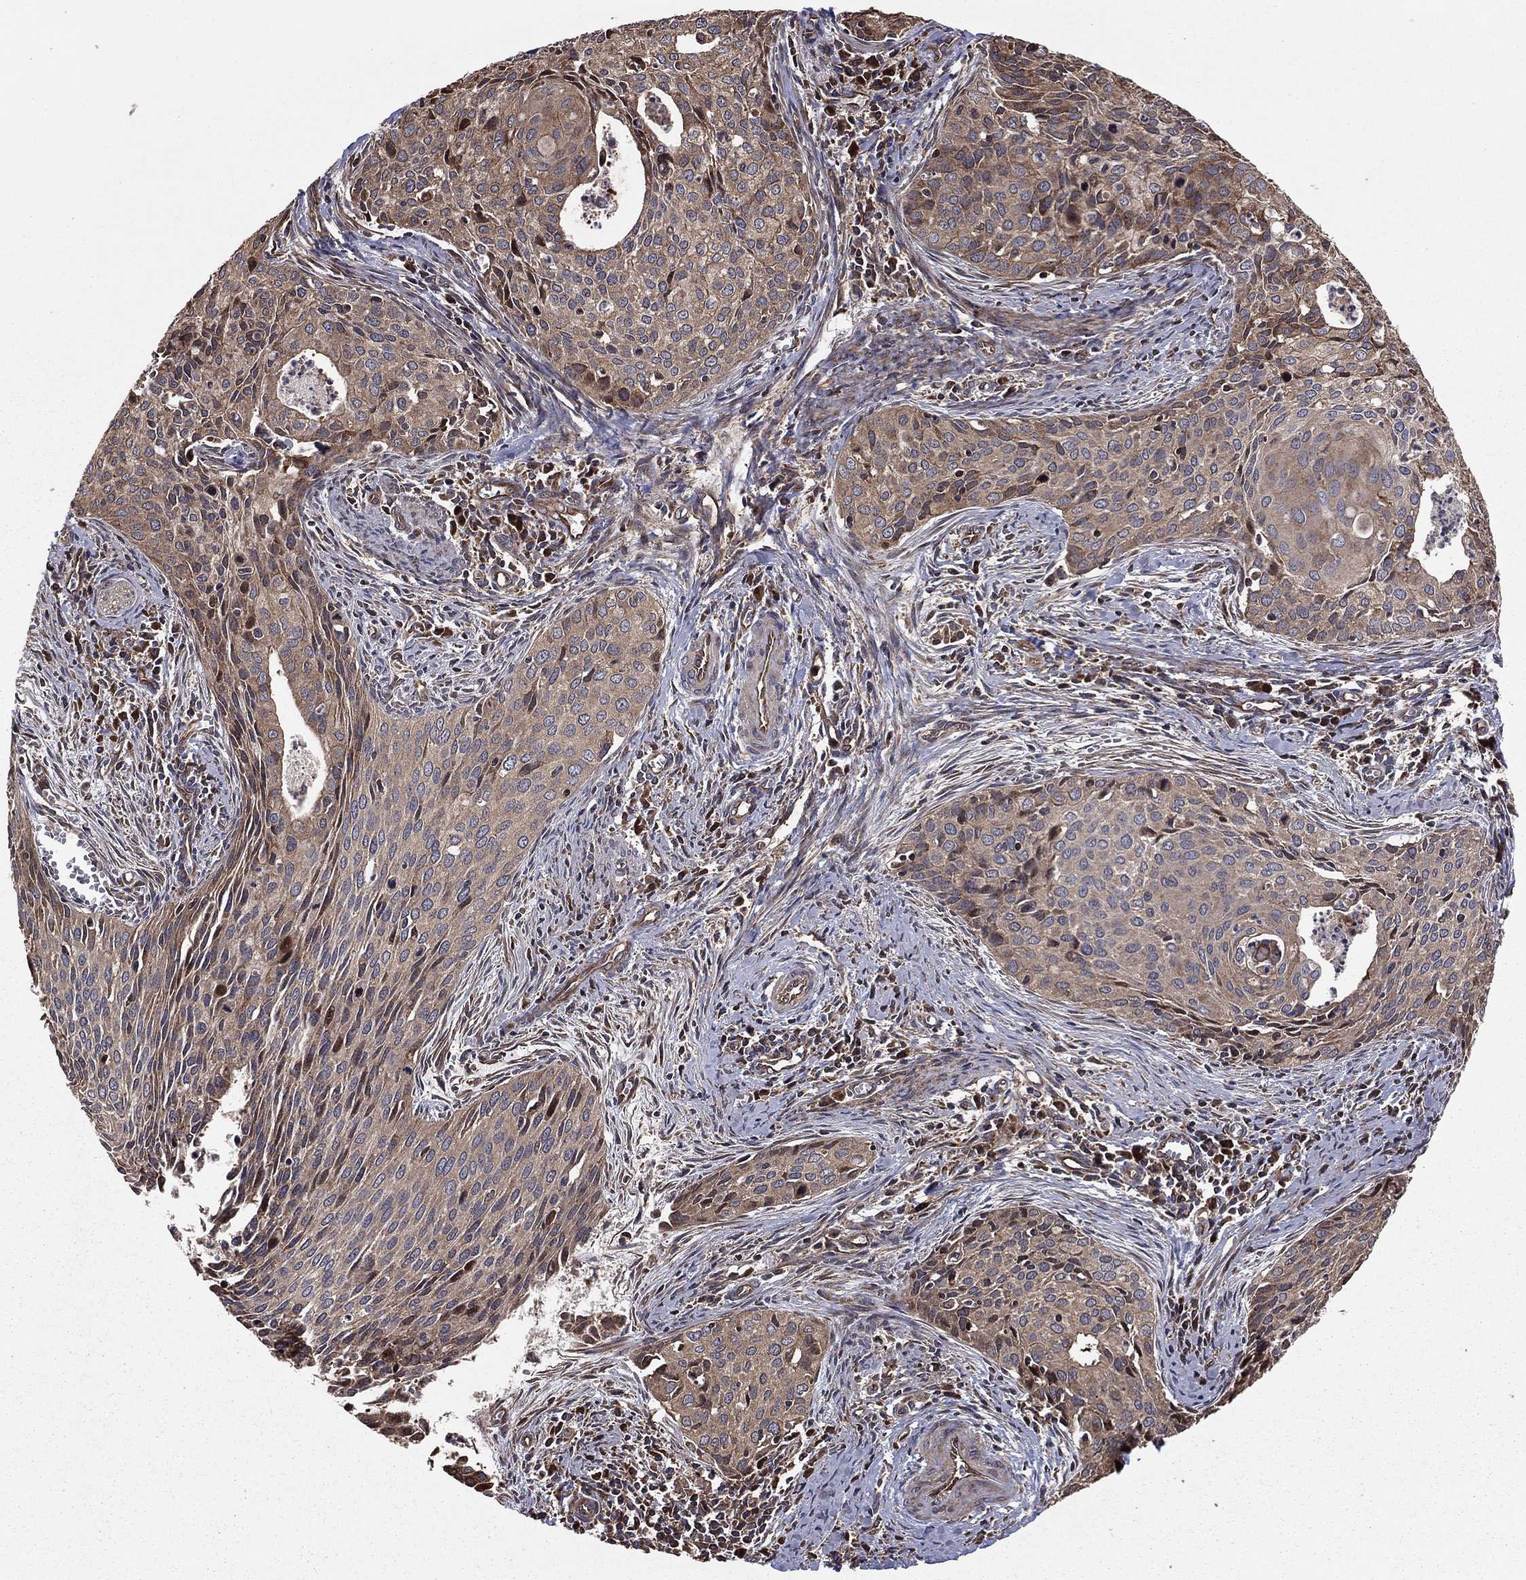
{"staining": {"intensity": "weak", "quantity": "25%-75%", "location": "cytoplasmic/membranous"}, "tissue": "cervical cancer", "cell_type": "Tumor cells", "image_type": "cancer", "snomed": [{"axis": "morphology", "description": "Squamous cell carcinoma, NOS"}, {"axis": "topography", "description": "Cervix"}], "caption": "High-power microscopy captured an IHC photomicrograph of cervical squamous cell carcinoma, revealing weak cytoplasmic/membranous positivity in about 25%-75% of tumor cells.", "gene": "BABAM2", "patient": {"sex": "female", "age": 29}}